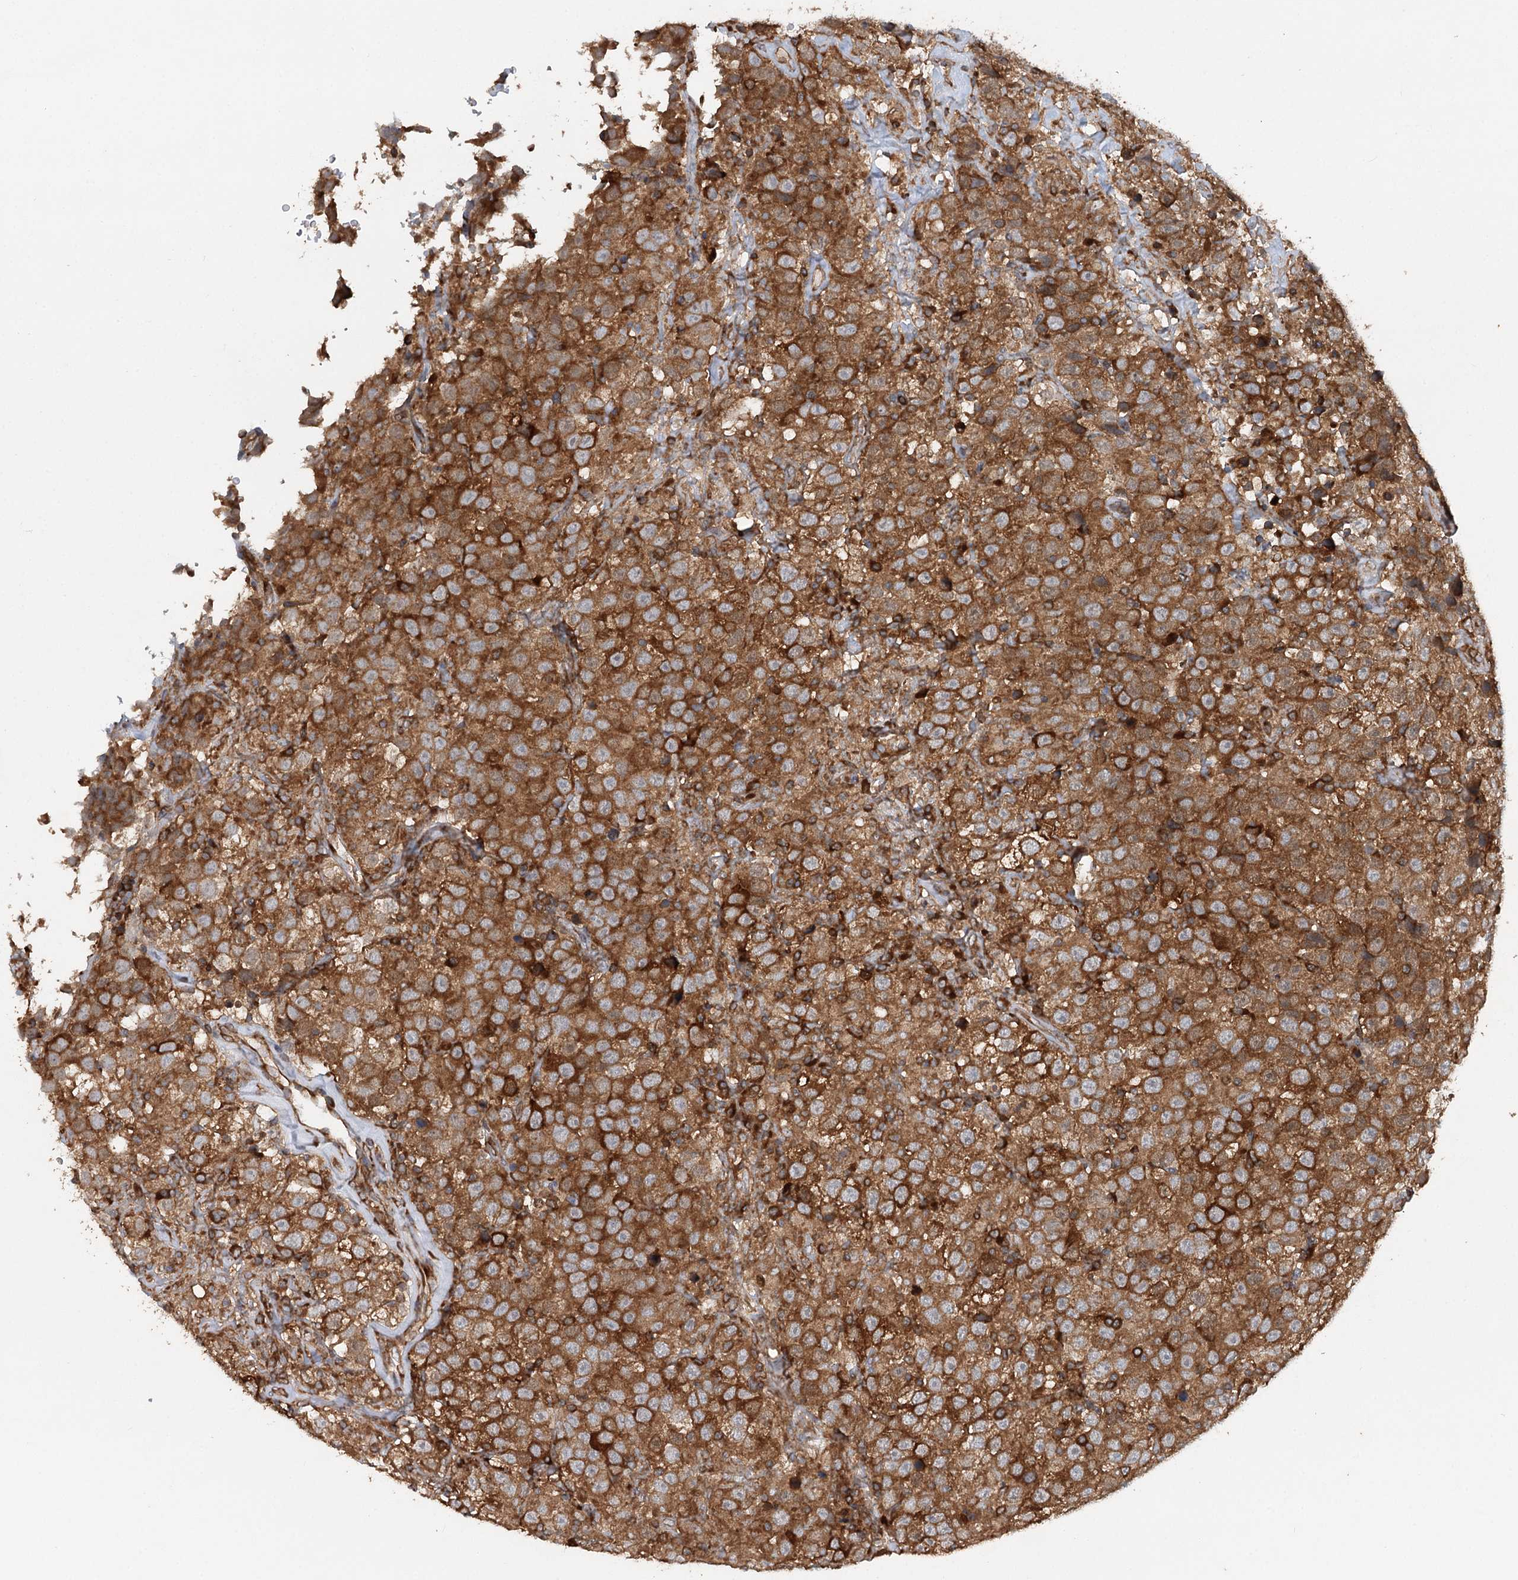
{"staining": {"intensity": "moderate", "quantity": ">75%", "location": "cytoplasmic/membranous"}, "tissue": "testis cancer", "cell_type": "Tumor cells", "image_type": "cancer", "snomed": [{"axis": "morphology", "description": "Seminoma, NOS"}, {"axis": "topography", "description": "Testis"}], "caption": "Tumor cells exhibit medium levels of moderate cytoplasmic/membranous positivity in approximately >75% of cells in human testis cancer.", "gene": "PAIP2", "patient": {"sex": "male", "age": 41}}